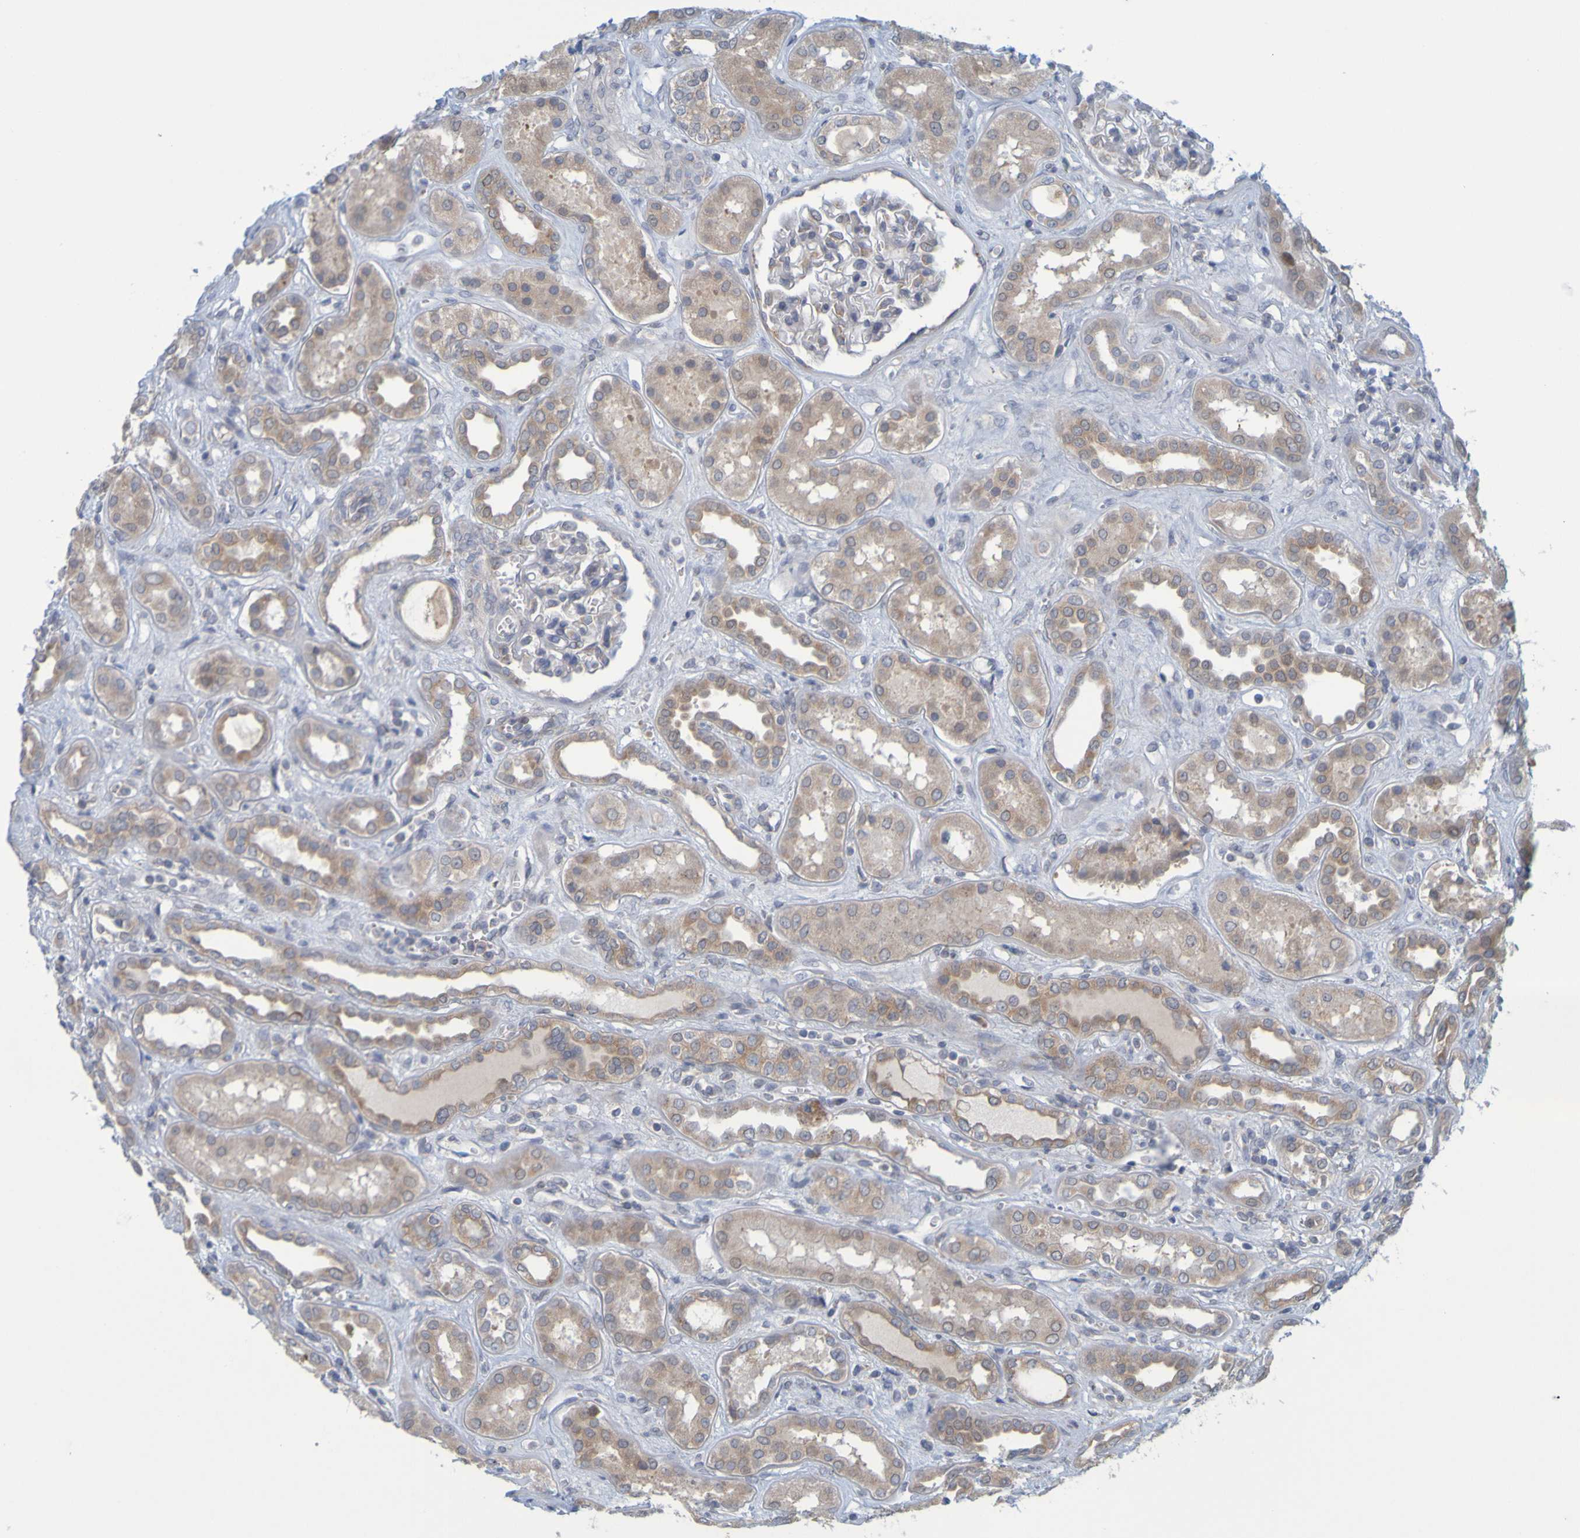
{"staining": {"intensity": "moderate", "quantity": "<25%", "location": "cytoplasmic/membranous,nuclear"}, "tissue": "kidney", "cell_type": "Cells in glomeruli", "image_type": "normal", "snomed": [{"axis": "morphology", "description": "Normal tissue, NOS"}, {"axis": "topography", "description": "Kidney"}], "caption": "Immunohistochemistry histopathology image of unremarkable kidney: kidney stained using immunohistochemistry displays low levels of moderate protein expression localized specifically in the cytoplasmic/membranous,nuclear of cells in glomeruli, appearing as a cytoplasmic/membranous,nuclear brown color.", "gene": "MOGS", "patient": {"sex": "male", "age": 59}}